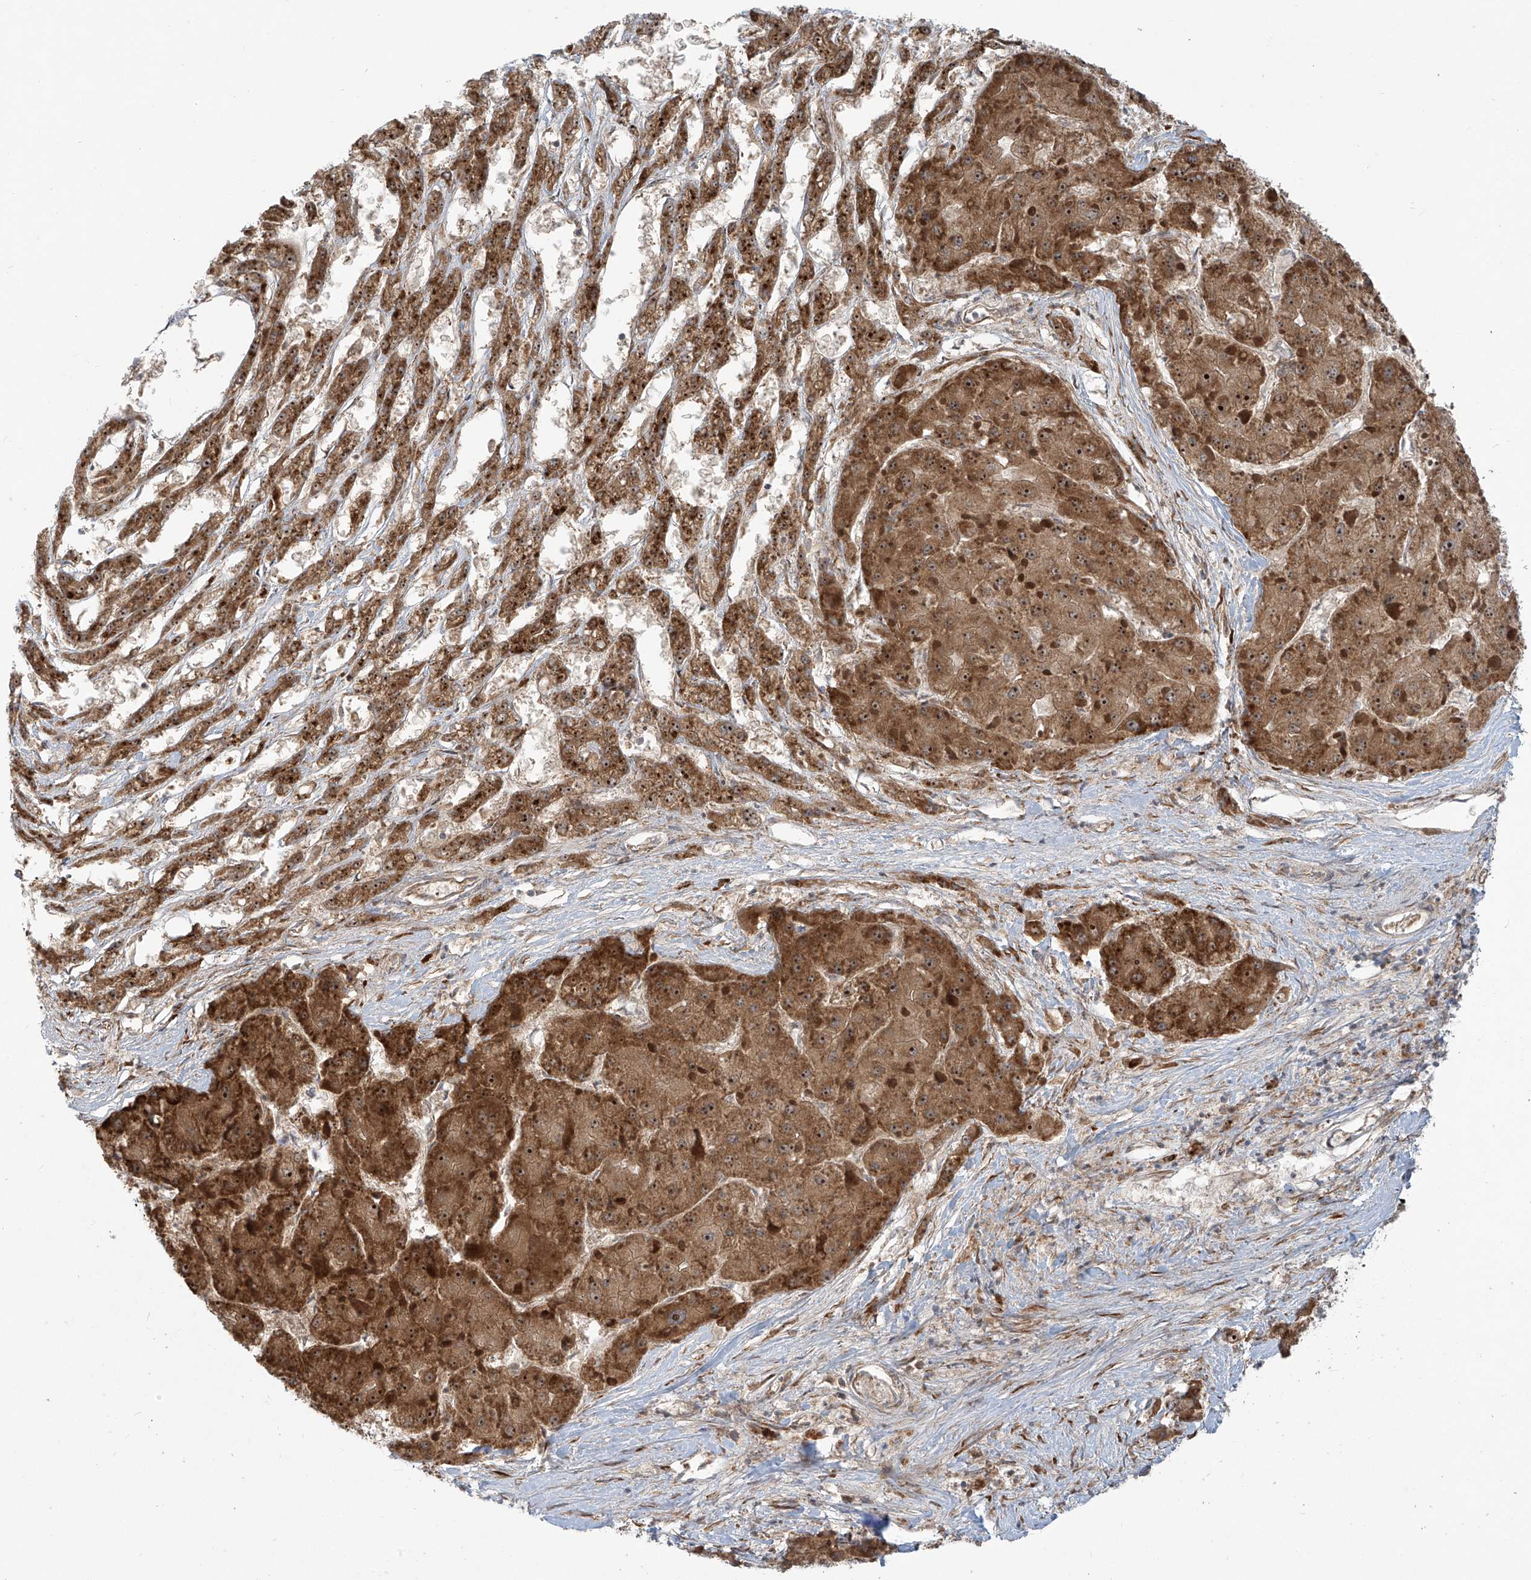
{"staining": {"intensity": "strong", "quantity": ">75%", "location": "cytoplasmic/membranous,nuclear"}, "tissue": "liver cancer", "cell_type": "Tumor cells", "image_type": "cancer", "snomed": [{"axis": "morphology", "description": "Carcinoma, Hepatocellular, NOS"}, {"axis": "topography", "description": "Liver"}], "caption": "Immunohistochemical staining of human liver cancer (hepatocellular carcinoma) reveals high levels of strong cytoplasmic/membranous and nuclear protein expression in about >75% of tumor cells.", "gene": "KATNIP", "patient": {"sex": "female", "age": 73}}